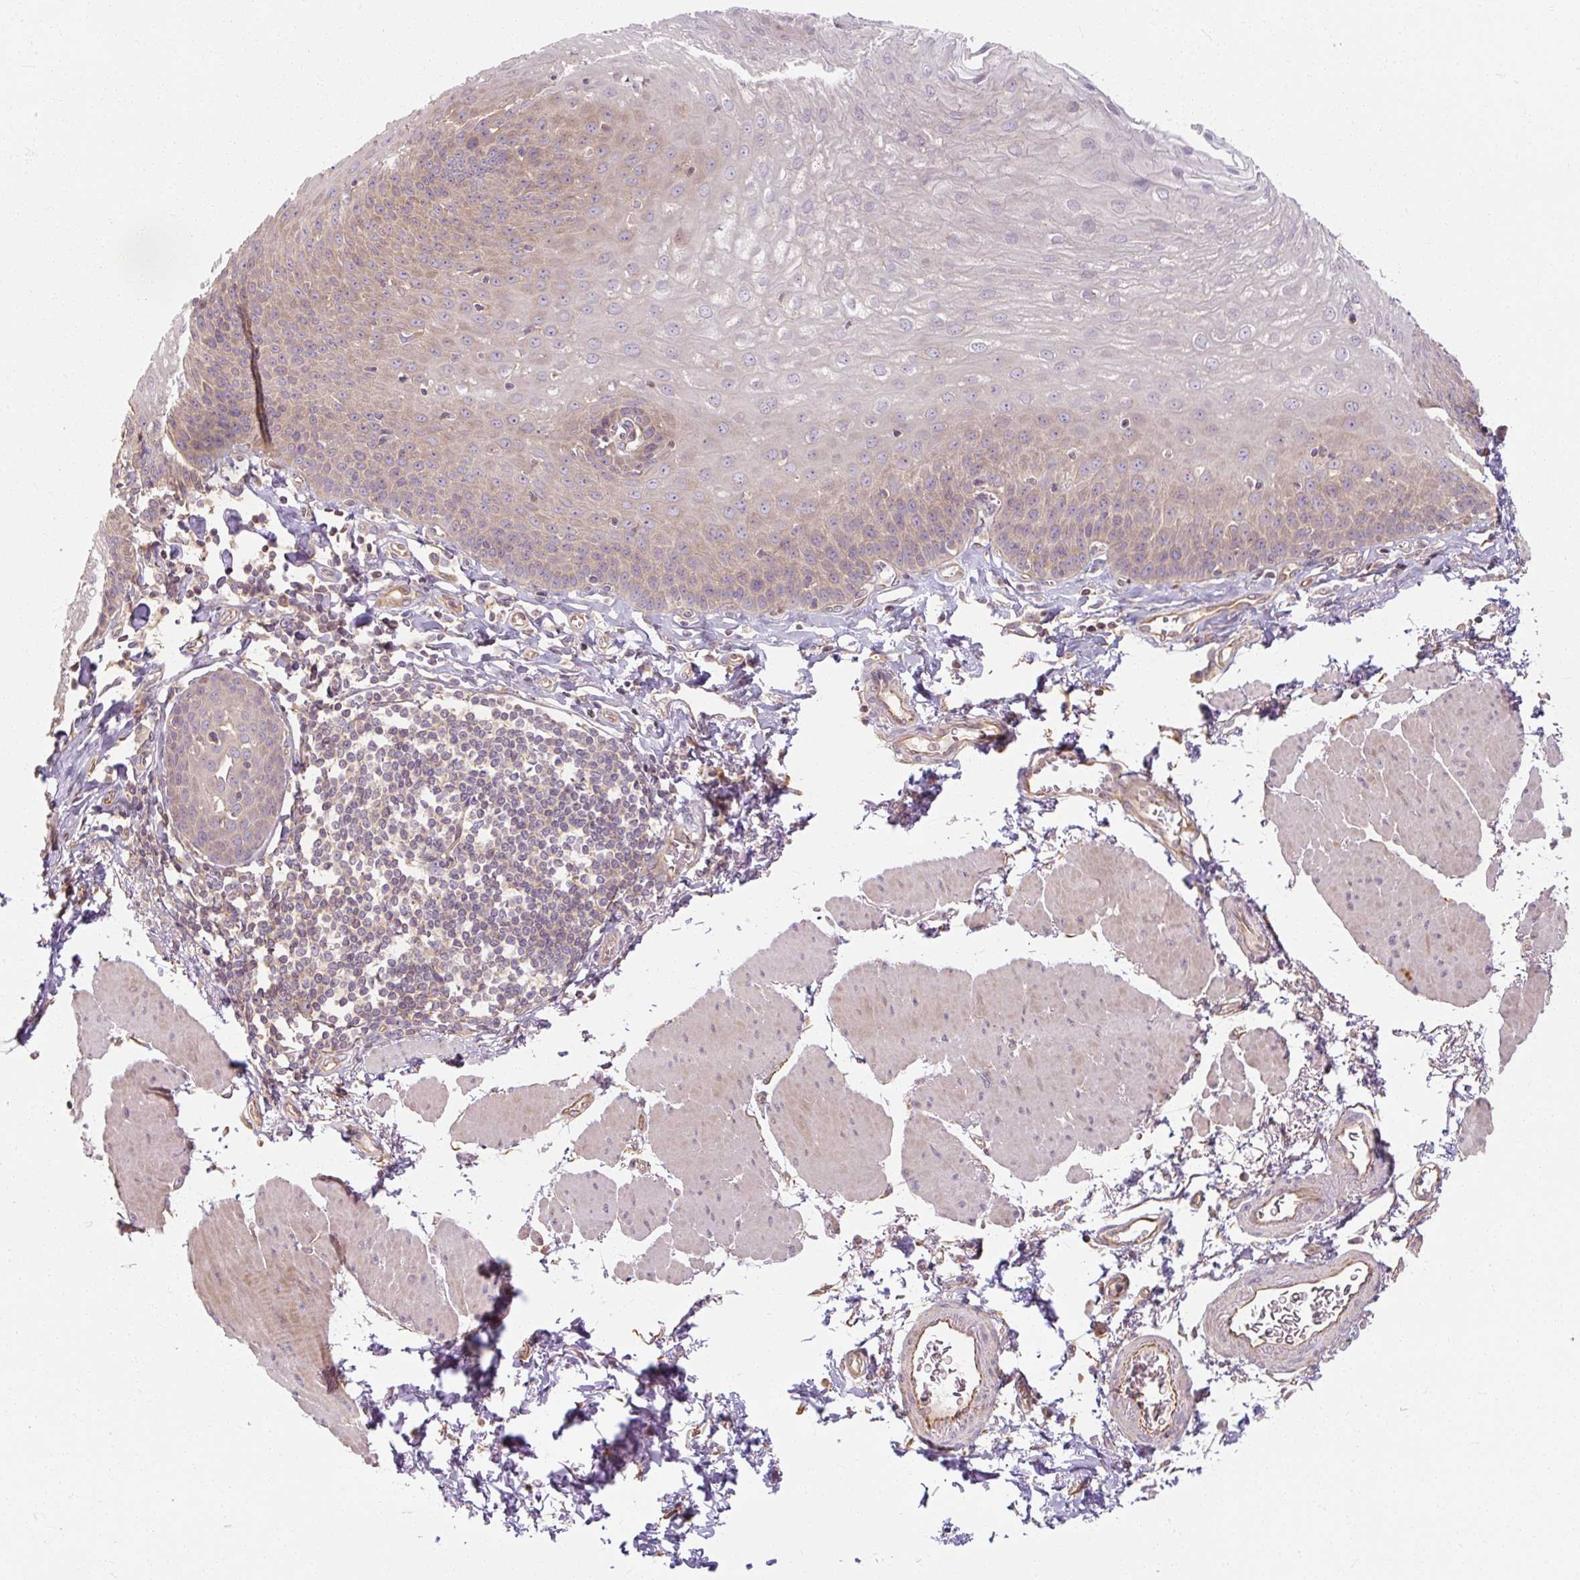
{"staining": {"intensity": "weak", "quantity": "25%-75%", "location": "cytoplasmic/membranous"}, "tissue": "esophagus", "cell_type": "Squamous epithelial cells", "image_type": "normal", "snomed": [{"axis": "morphology", "description": "Normal tissue, NOS"}, {"axis": "topography", "description": "Esophagus"}], "caption": "Immunohistochemical staining of normal esophagus demonstrates weak cytoplasmic/membranous protein expression in approximately 25%-75% of squamous epithelial cells.", "gene": "RB1CC1", "patient": {"sex": "female", "age": 81}}